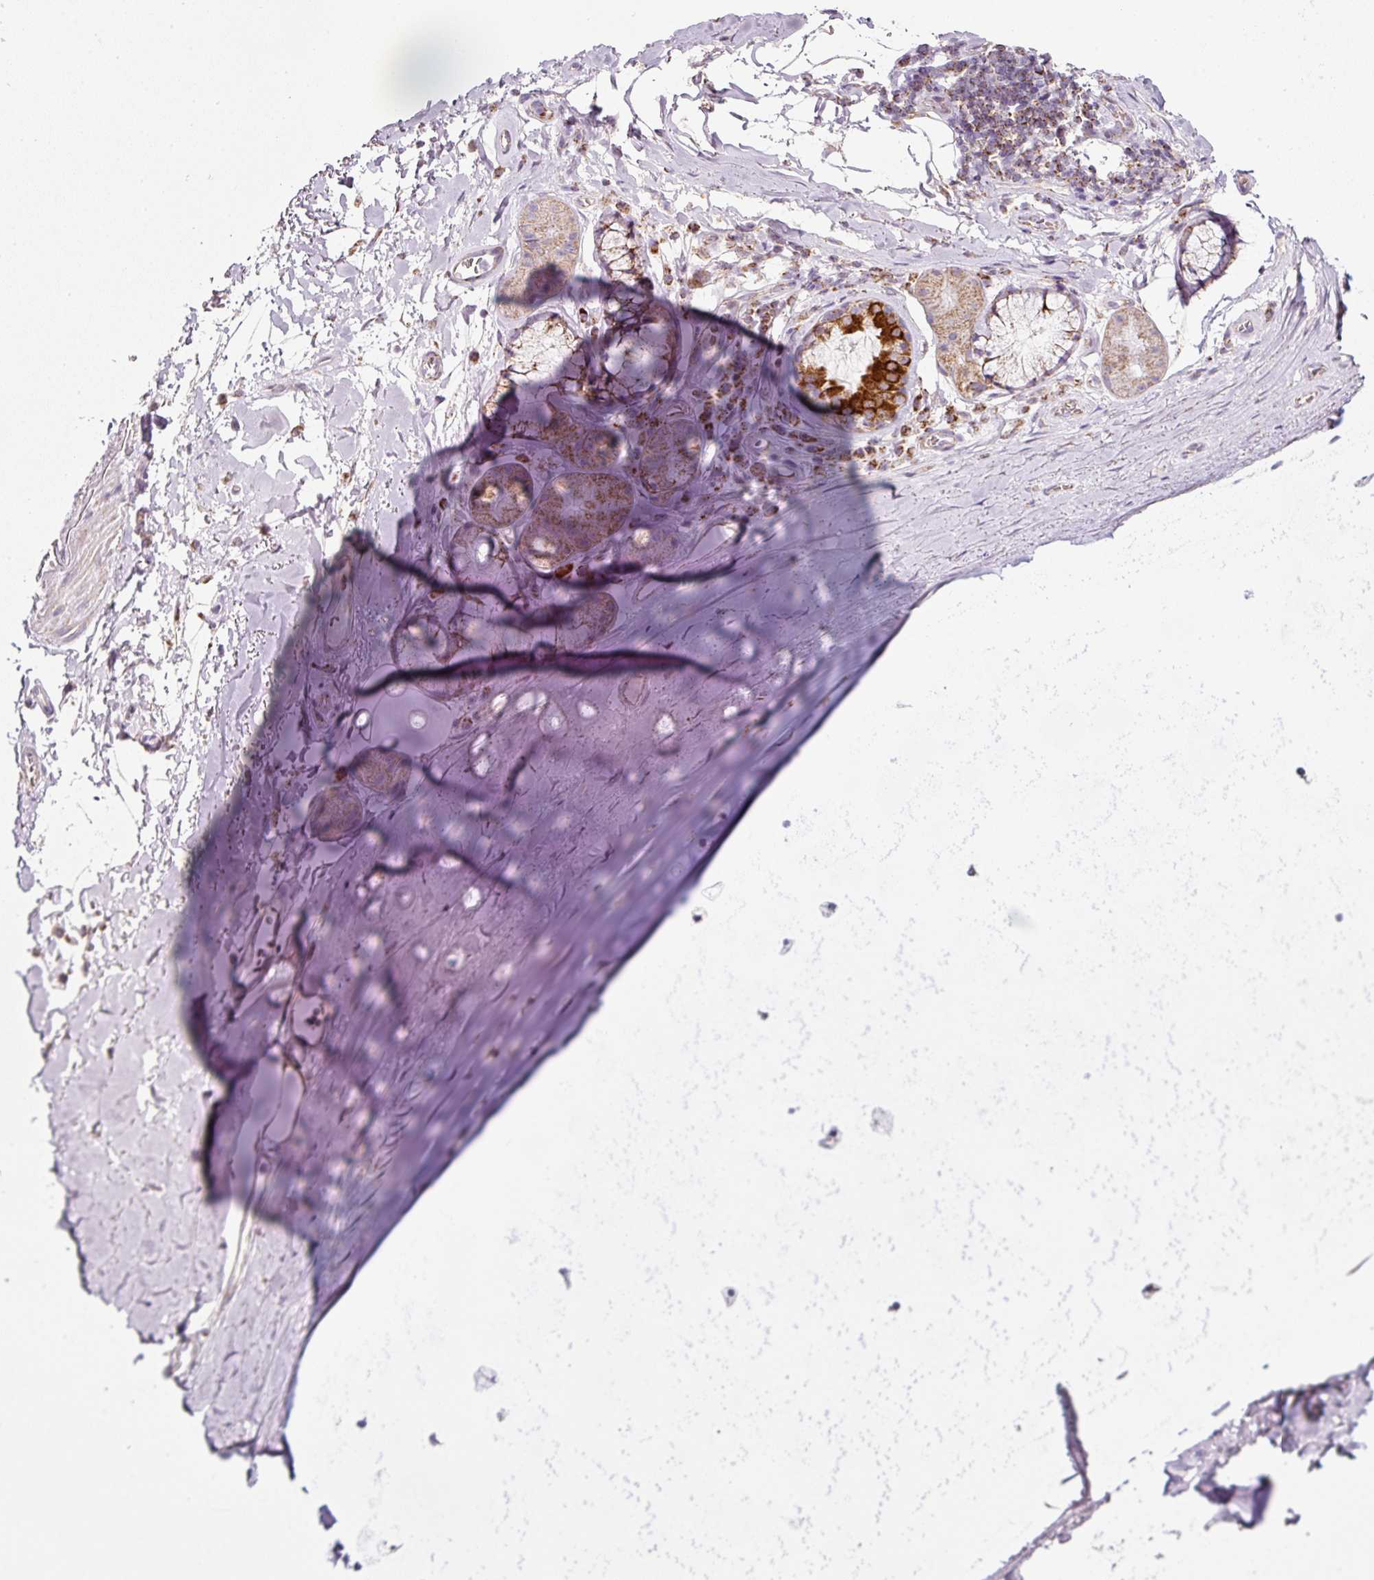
{"staining": {"intensity": "negative", "quantity": "none", "location": "none"}, "tissue": "adipose tissue", "cell_type": "Adipocytes", "image_type": "normal", "snomed": [{"axis": "morphology", "description": "Normal tissue, NOS"}, {"axis": "topography", "description": "Cartilage tissue"}, {"axis": "topography", "description": "Bronchus"}], "caption": "The micrograph exhibits no staining of adipocytes in benign adipose tissue. (DAB (3,3'-diaminobenzidine) IHC, high magnification).", "gene": "SDHA", "patient": {"sex": "male", "age": 58}}